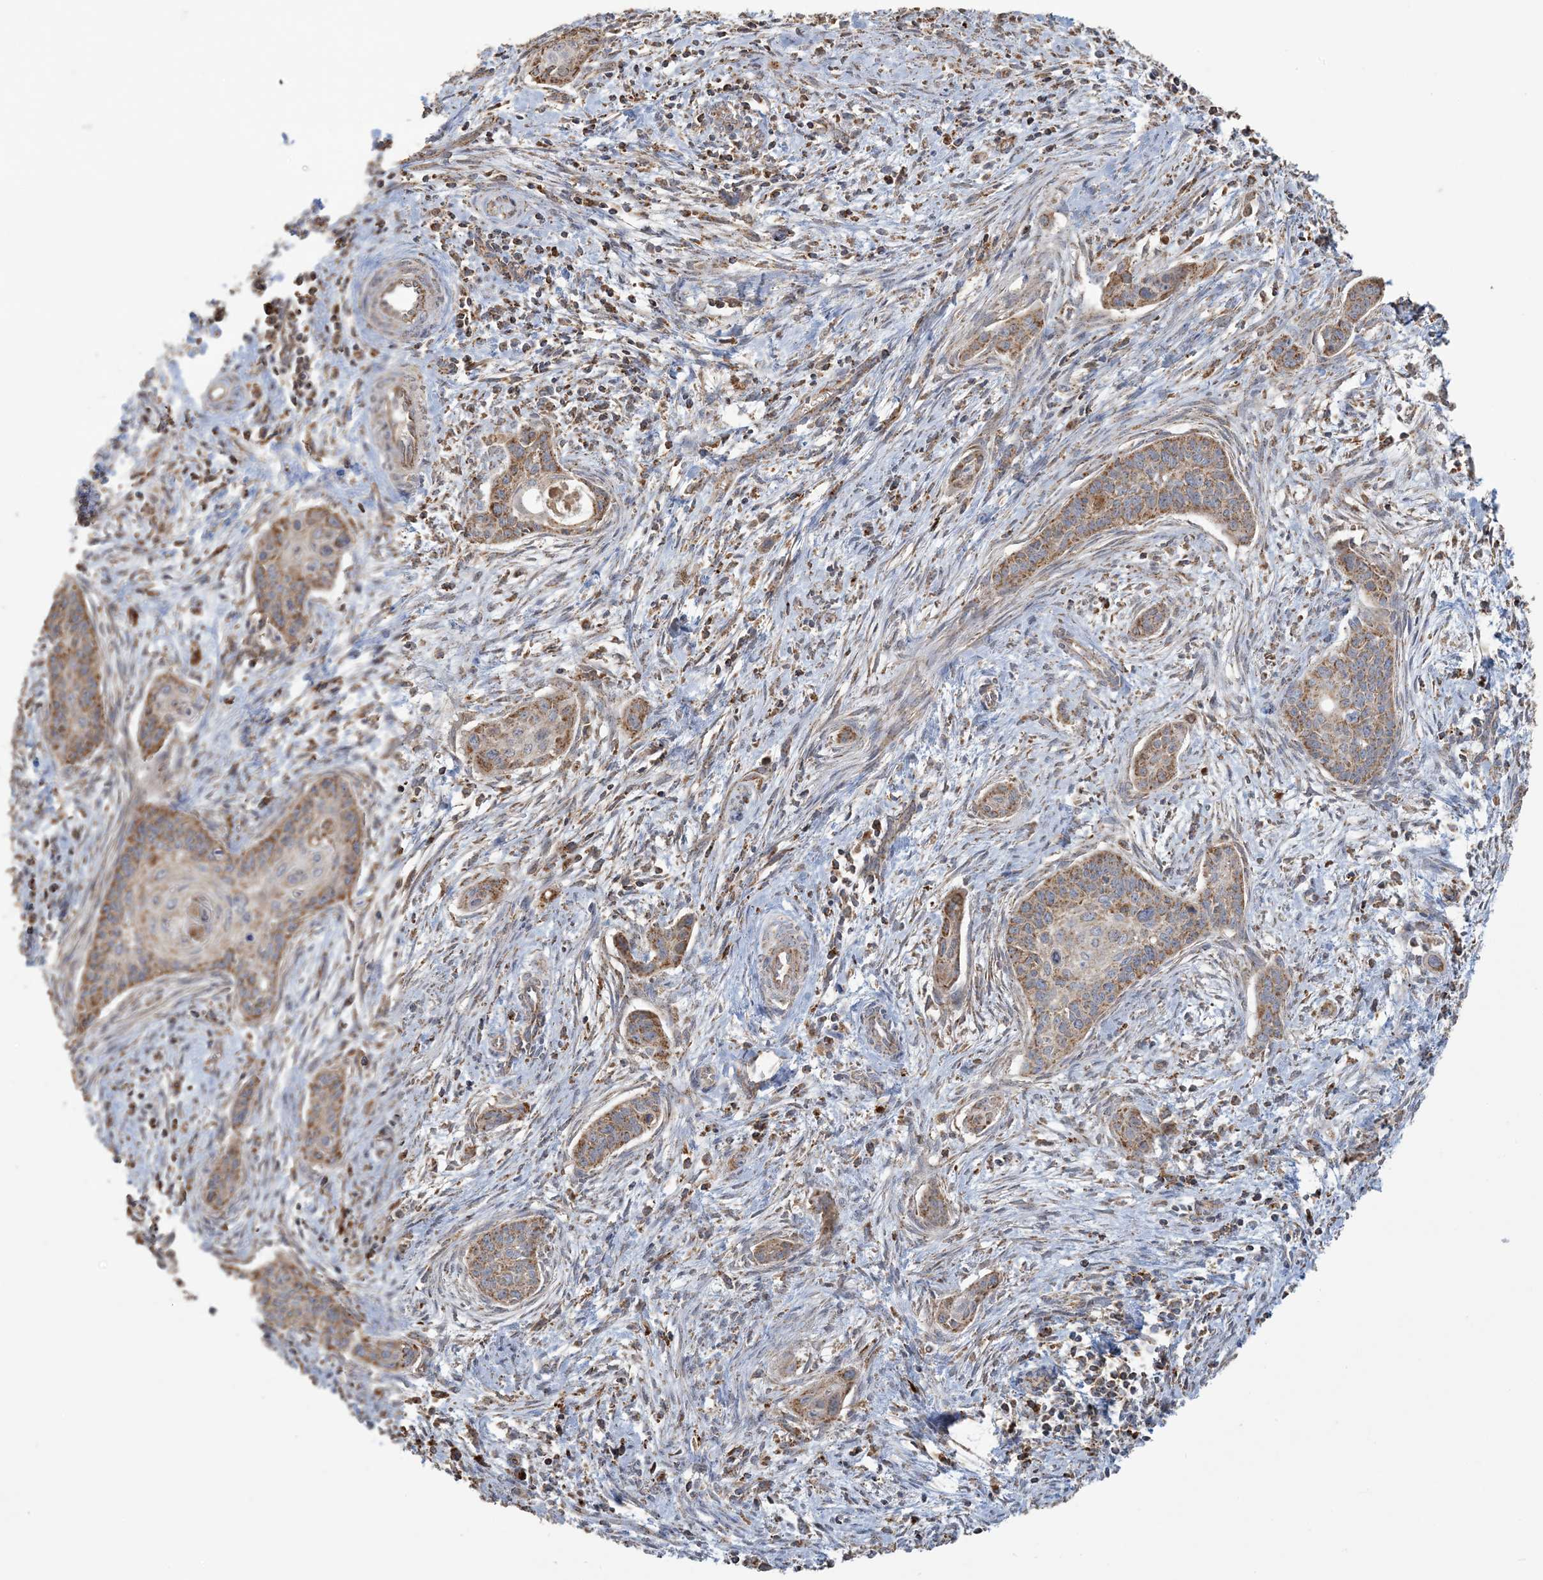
{"staining": {"intensity": "moderate", "quantity": ">75%", "location": "cytoplasmic/membranous"}, "tissue": "cervical cancer", "cell_type": "Tumor cells", "image_type": "cancer", "snomed": [{"axis": "morphology", "description": "Squamous cell carcinoma, NOS"}, {"axis": "topography", "description": "Cervix"}], "caption": "Cervical cancer (squamous cell carcinoma) tissue exhibits moderate cytoplasmic/membranous expression in about >75% of tumor cells, visualized by immunohistochemistry. Immunohistochemistry stains the protein in brown and the nuclei are stained blue.", "gene": "AGA", "patient": {"sex": "female", "age": 33}}